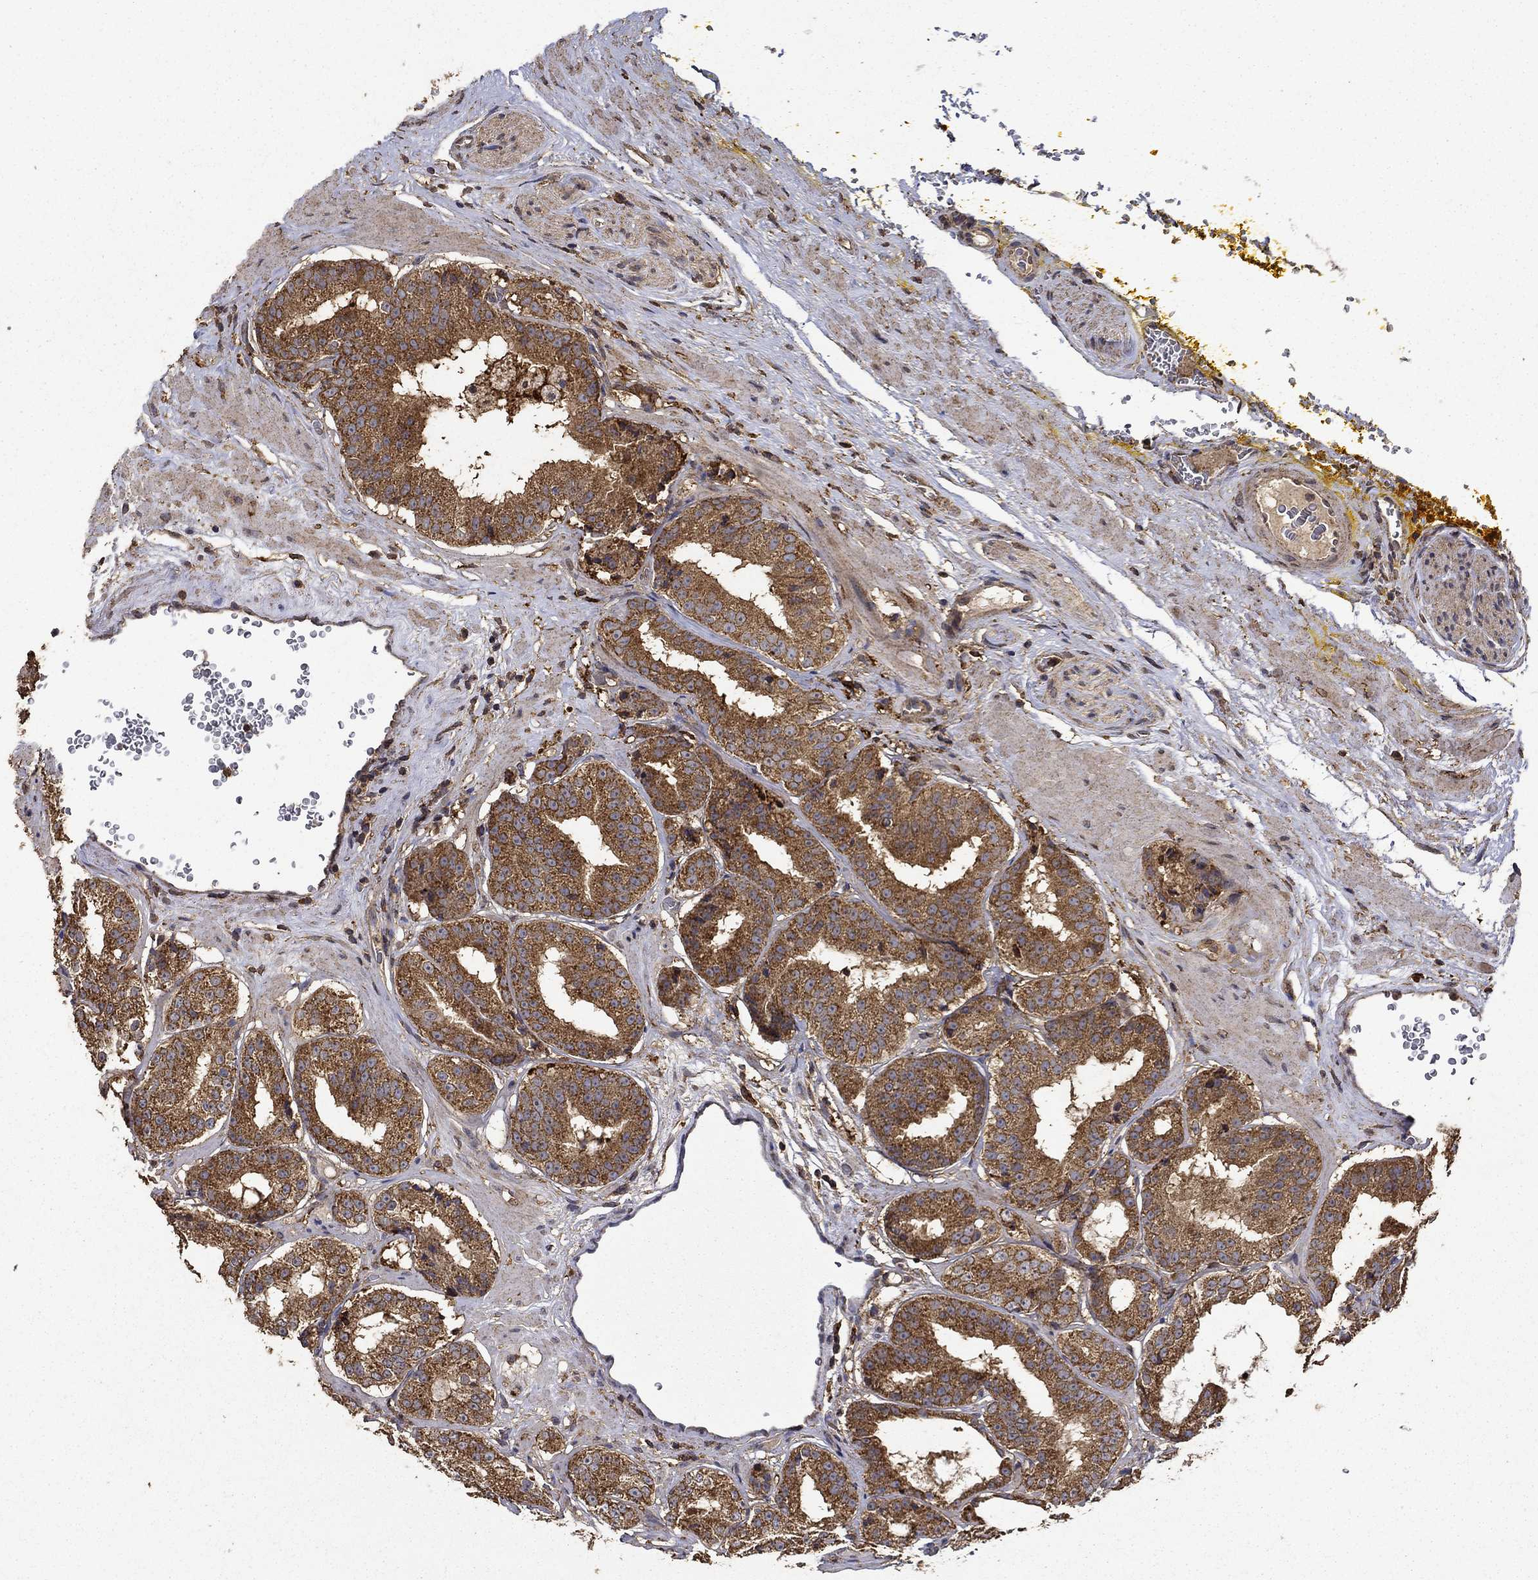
{"staining": {"intensity": "strong", "quantity": ">75%", "location": "cytoplasmic/membranous"}, "tissue": "prostate cancer", "cell_type": "Tumor cells", "image_type": "cancer", "snomed": [{"axis": "morphology", "description": "Adenocarcinoma, Low grade"}, {"axis": "topography", "description": "Prostate"}], "caption": "A brown stain labels strong cytoplasmic/membranous staining of a protein in prostate cancer tumor cells.", "gene": "IFRD1", "patient": {"sex": "male", "age": 60}}